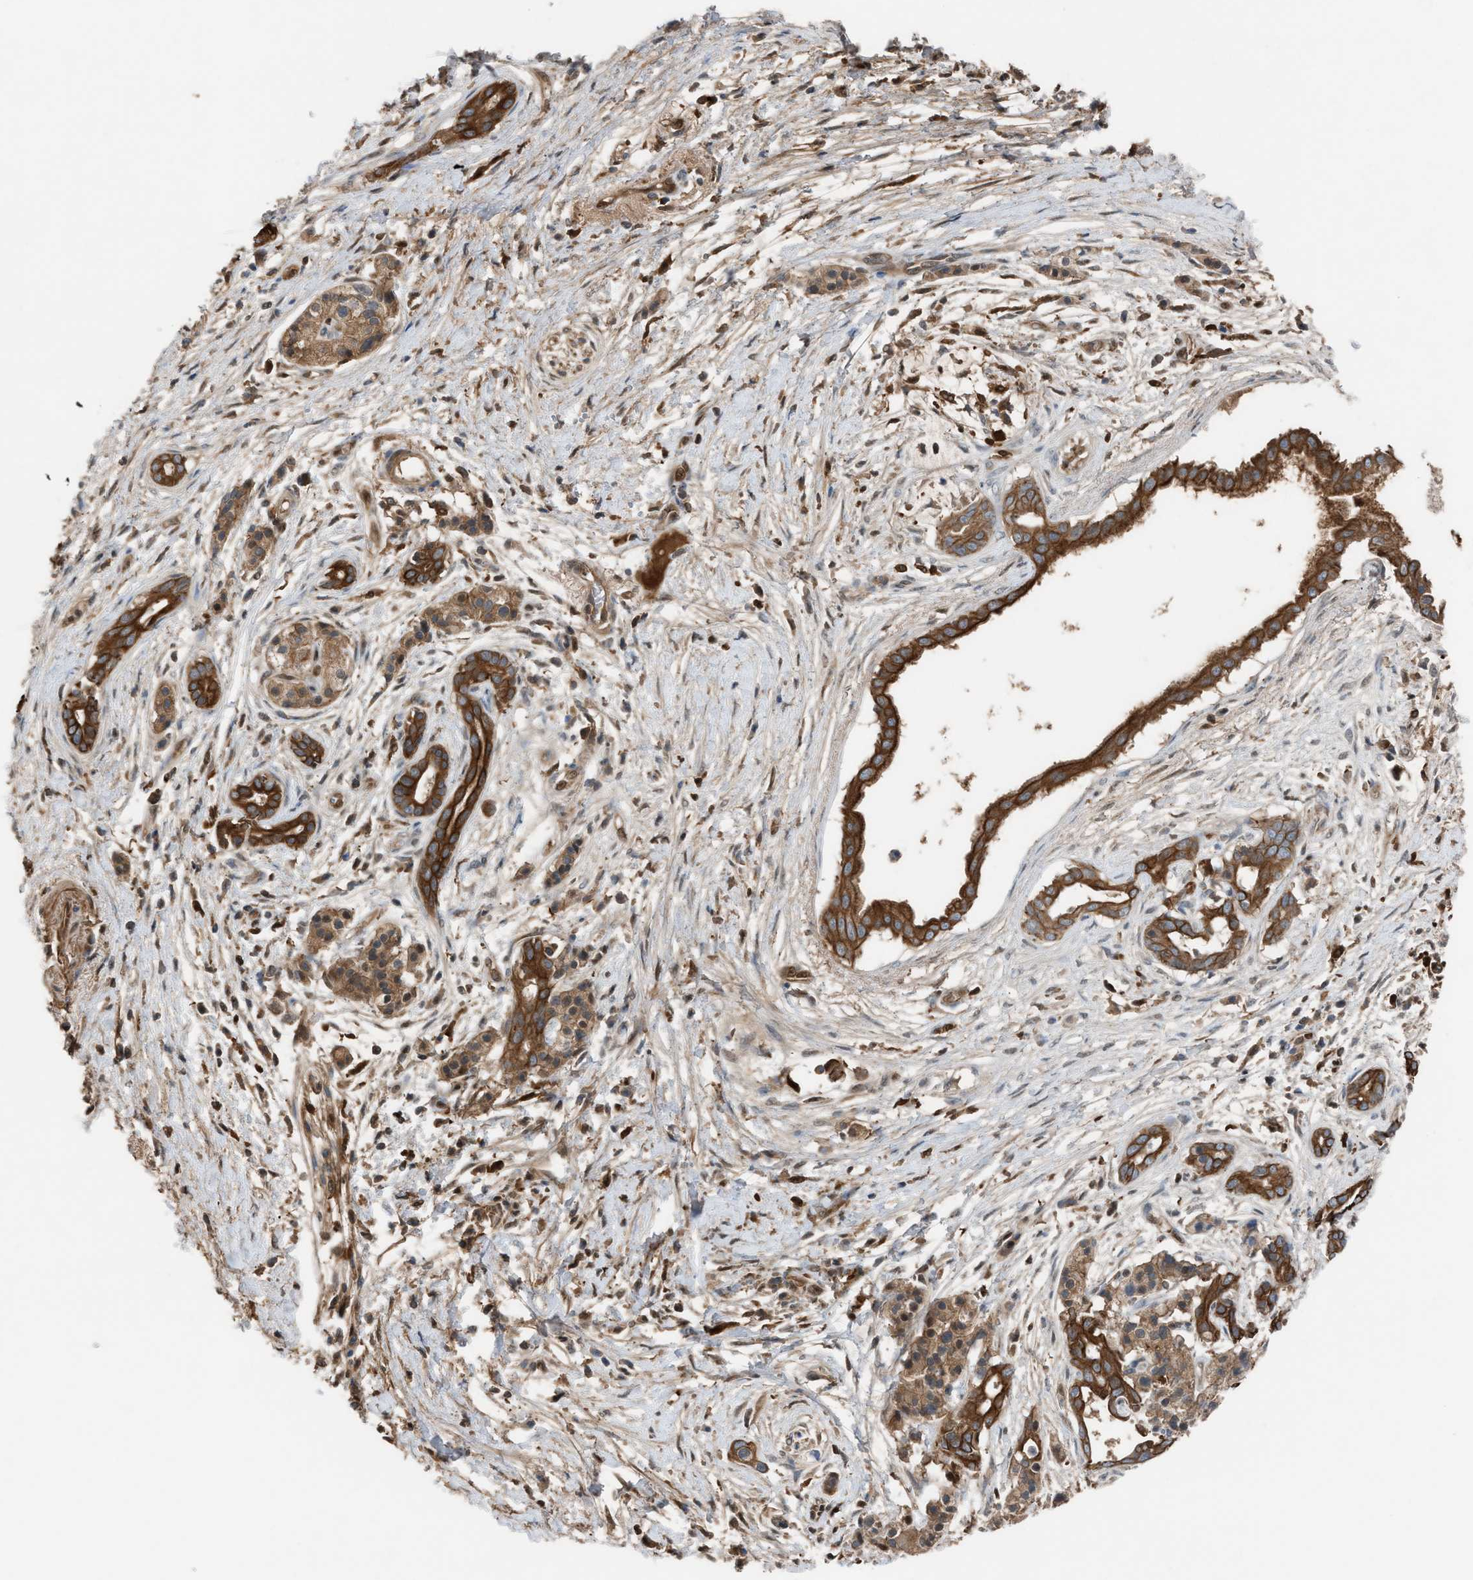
{"staining": {"intensity": "moderate", "quantity": ">75%", "location": "cytoplasmic/membranous"}, "tissue": "pancreatic cancer", "cell_type": "Tumor cells", "image_type": "cancer", "snomed": [{"axis": "morphology", "description": "Adenocarcinoma, NOS"}, {"axis": "topography", "description": "Pancreas"}], "caption": "Human pancreatic cancer stained with a brown dye exhibits moderate cytoplasmic/membranous positive positivity in about >75% of tumor cells.", "gene": "TPK1", "patient": {"sex": "male", "age": 59}}